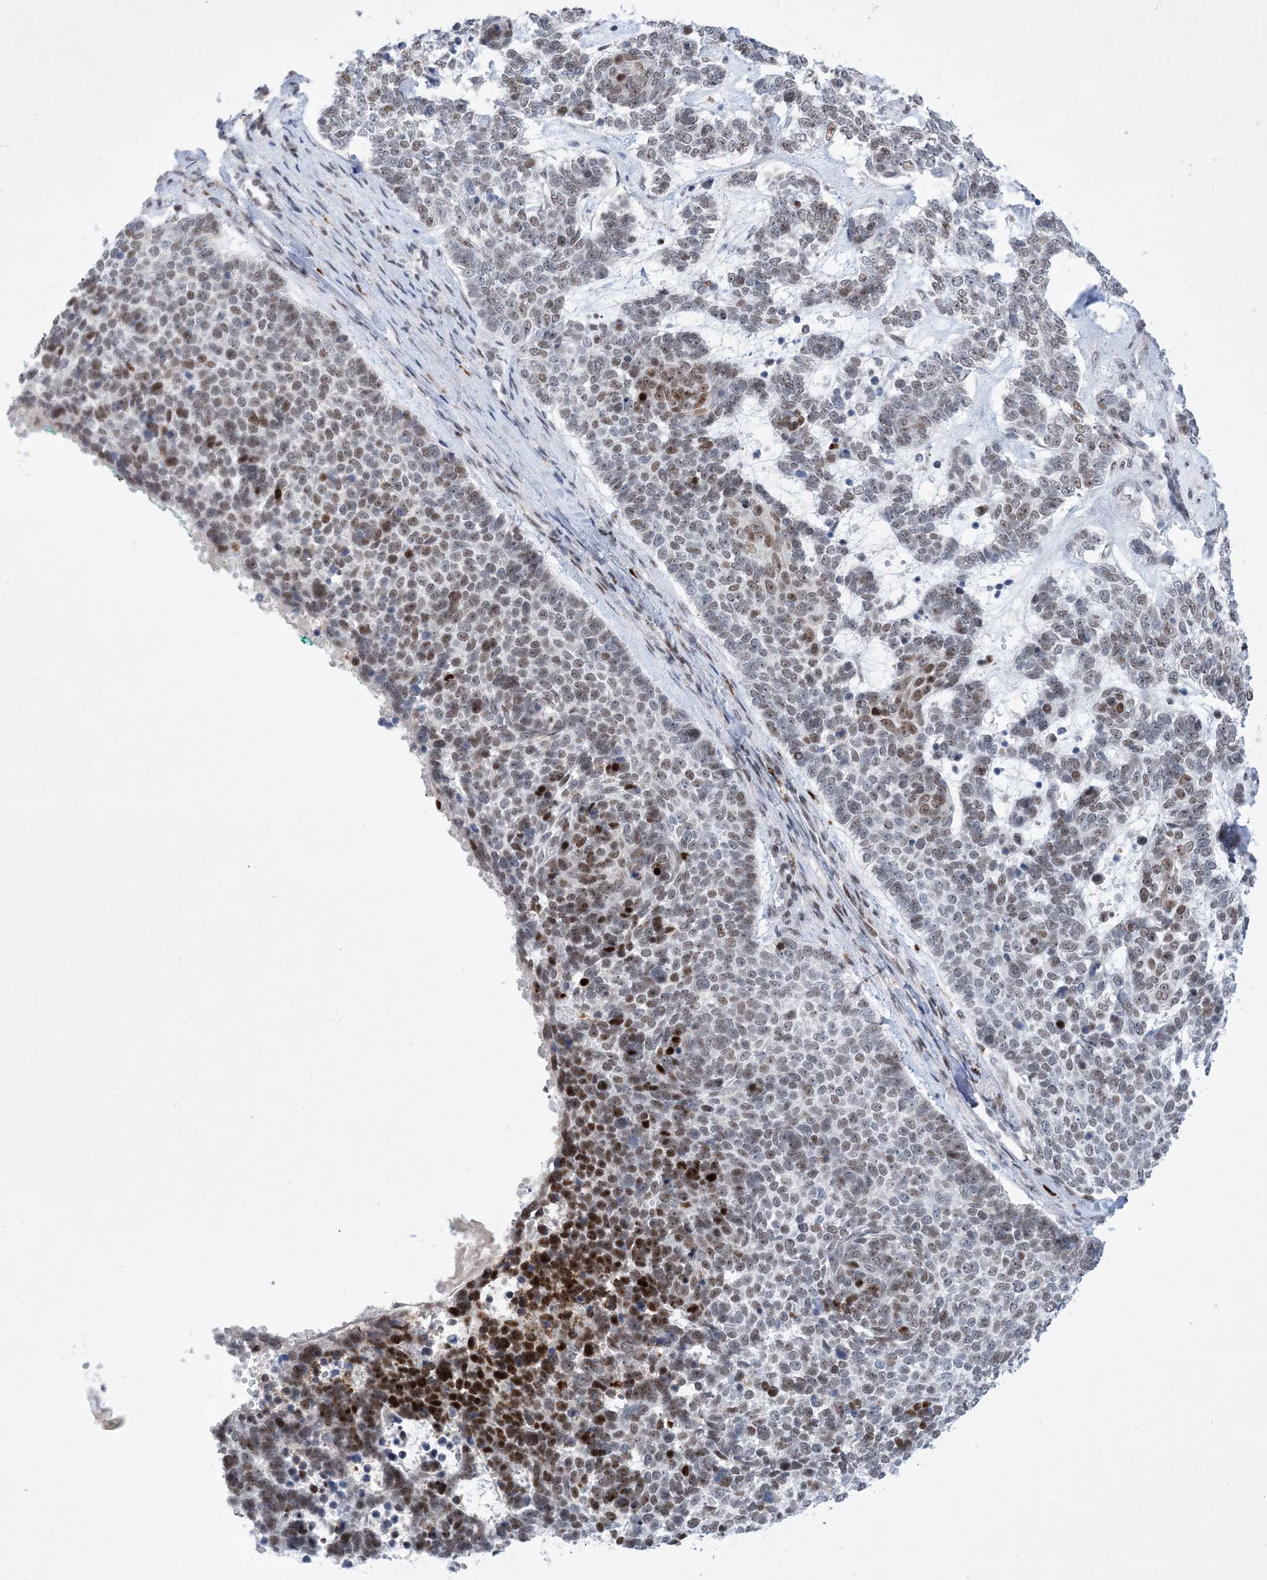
{"staining": {"intensity": "moderate", "quantity": "25%-75%", "location": "nuclear"}, "tissue": "skin cancer", "cell_type": "Tumor cells", "image_type": "cancer", "snomed": [{"axis": "morphology", "description": "Basal cell carcinoma"}, {"axis": "topography", "description": "Skin"}], "caption": "Skin cancer stained with a brown dye exhibits moderate nuclear positive expression in approximately 25%-75% of tumor cells.", "gene": "TSPYL1", "patient": {"sex": "female", "age": 81}}